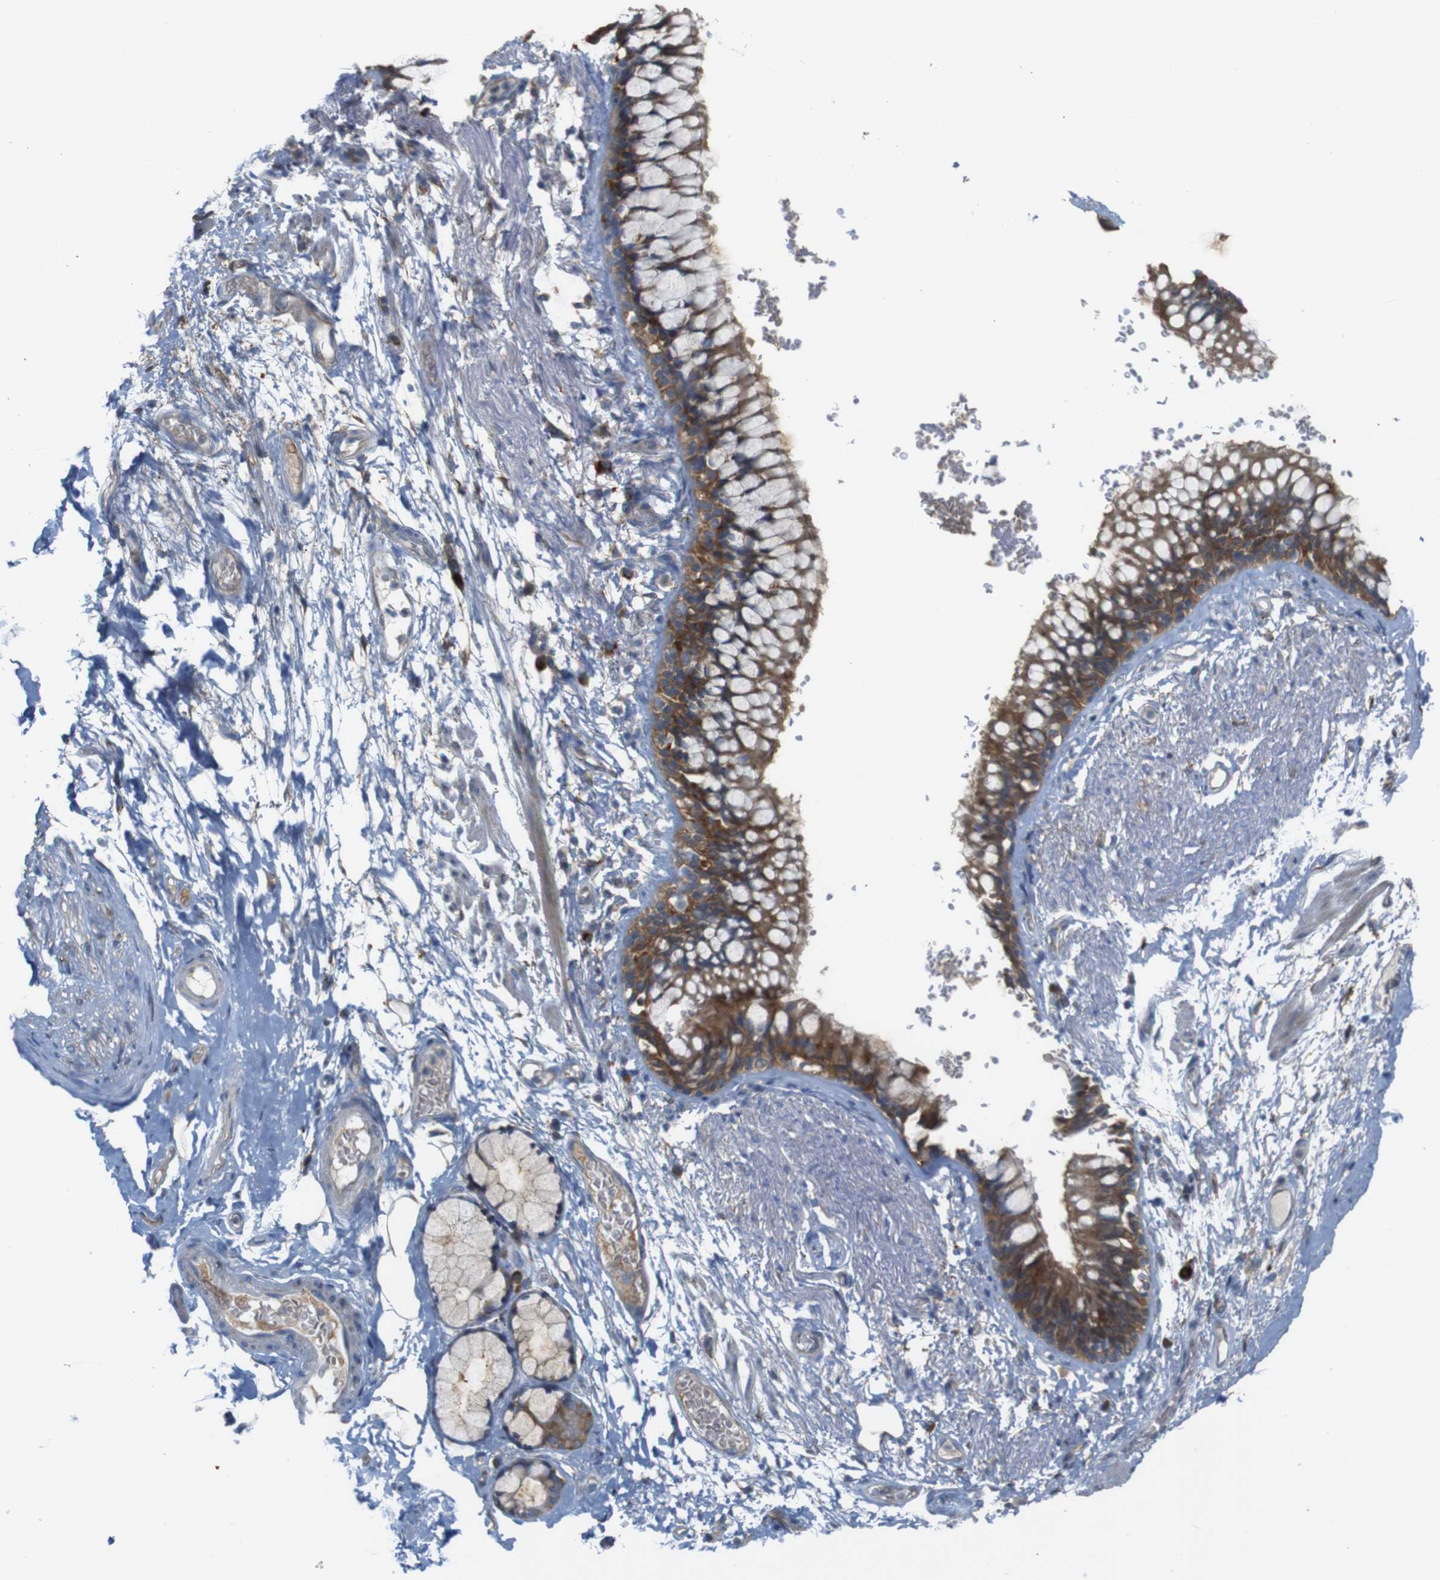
{"staining": {"intensity": "weak", "quantity": "25%-75%", "location": "cytoplasmic/membranous"}, "tissue": "adipose tissue", "cell_type": "Adipocytes", "image_type": "normal", "snomed": [{"axis": "morphology", "description": "Normal tissue, NOS"}, {"axis": "topography", "description": "Cartilage tissue"}, {"axis": "topography", "description": "Bronchus"}], "caption": "Adipose tissue stained with a brown dye demonstrates weak cytoplasmic/membranous positive staining in approximately 25%-75% of adipocytes.", "gene": "PTPRR", "patient": {"sex": "female", "age": 73}}